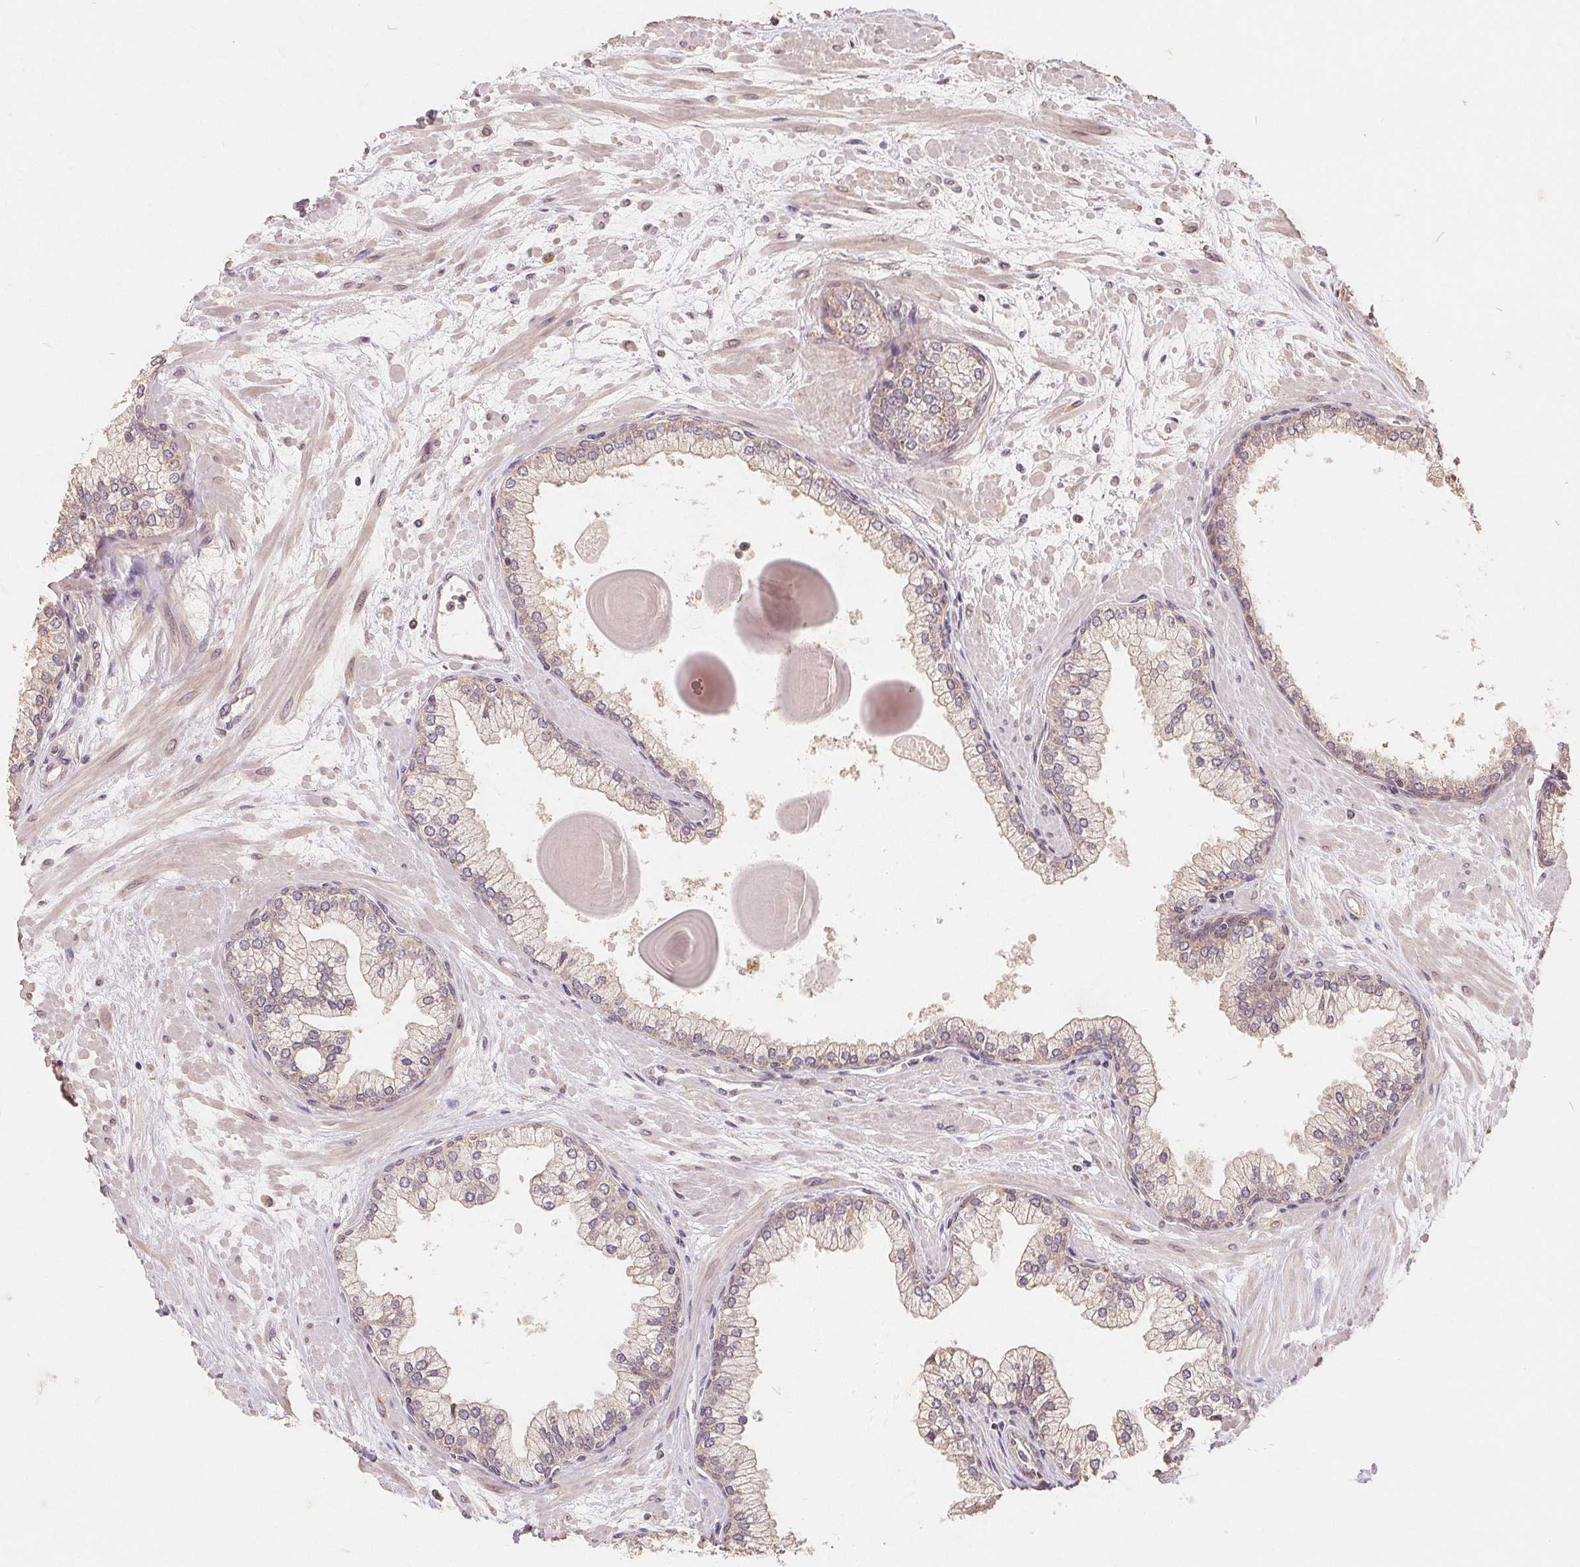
{"staining": {"intensity": "weak", "quantity": ">75%", "location": "cytoplasmic/membranous"}, "tissue": "prostate", "cell_type": "Glandular cells", "image_type": "normal", "snomed": [{"axis": "morphology", "description": "Normal tissue, NOS"}, {"axis": "topography", "description": "Prostate"}, {"axis": "topography", "description": "Peripheral nerve tissue"}], "caption": "Weak cytoplasmic/membranous positivity for a protein is present in approximately >75% of glandular cells of benign prostate using immunohistochemistry (IHC).", "gene": "CDIPT", "patient": {"sex": "male", "age": 61}}